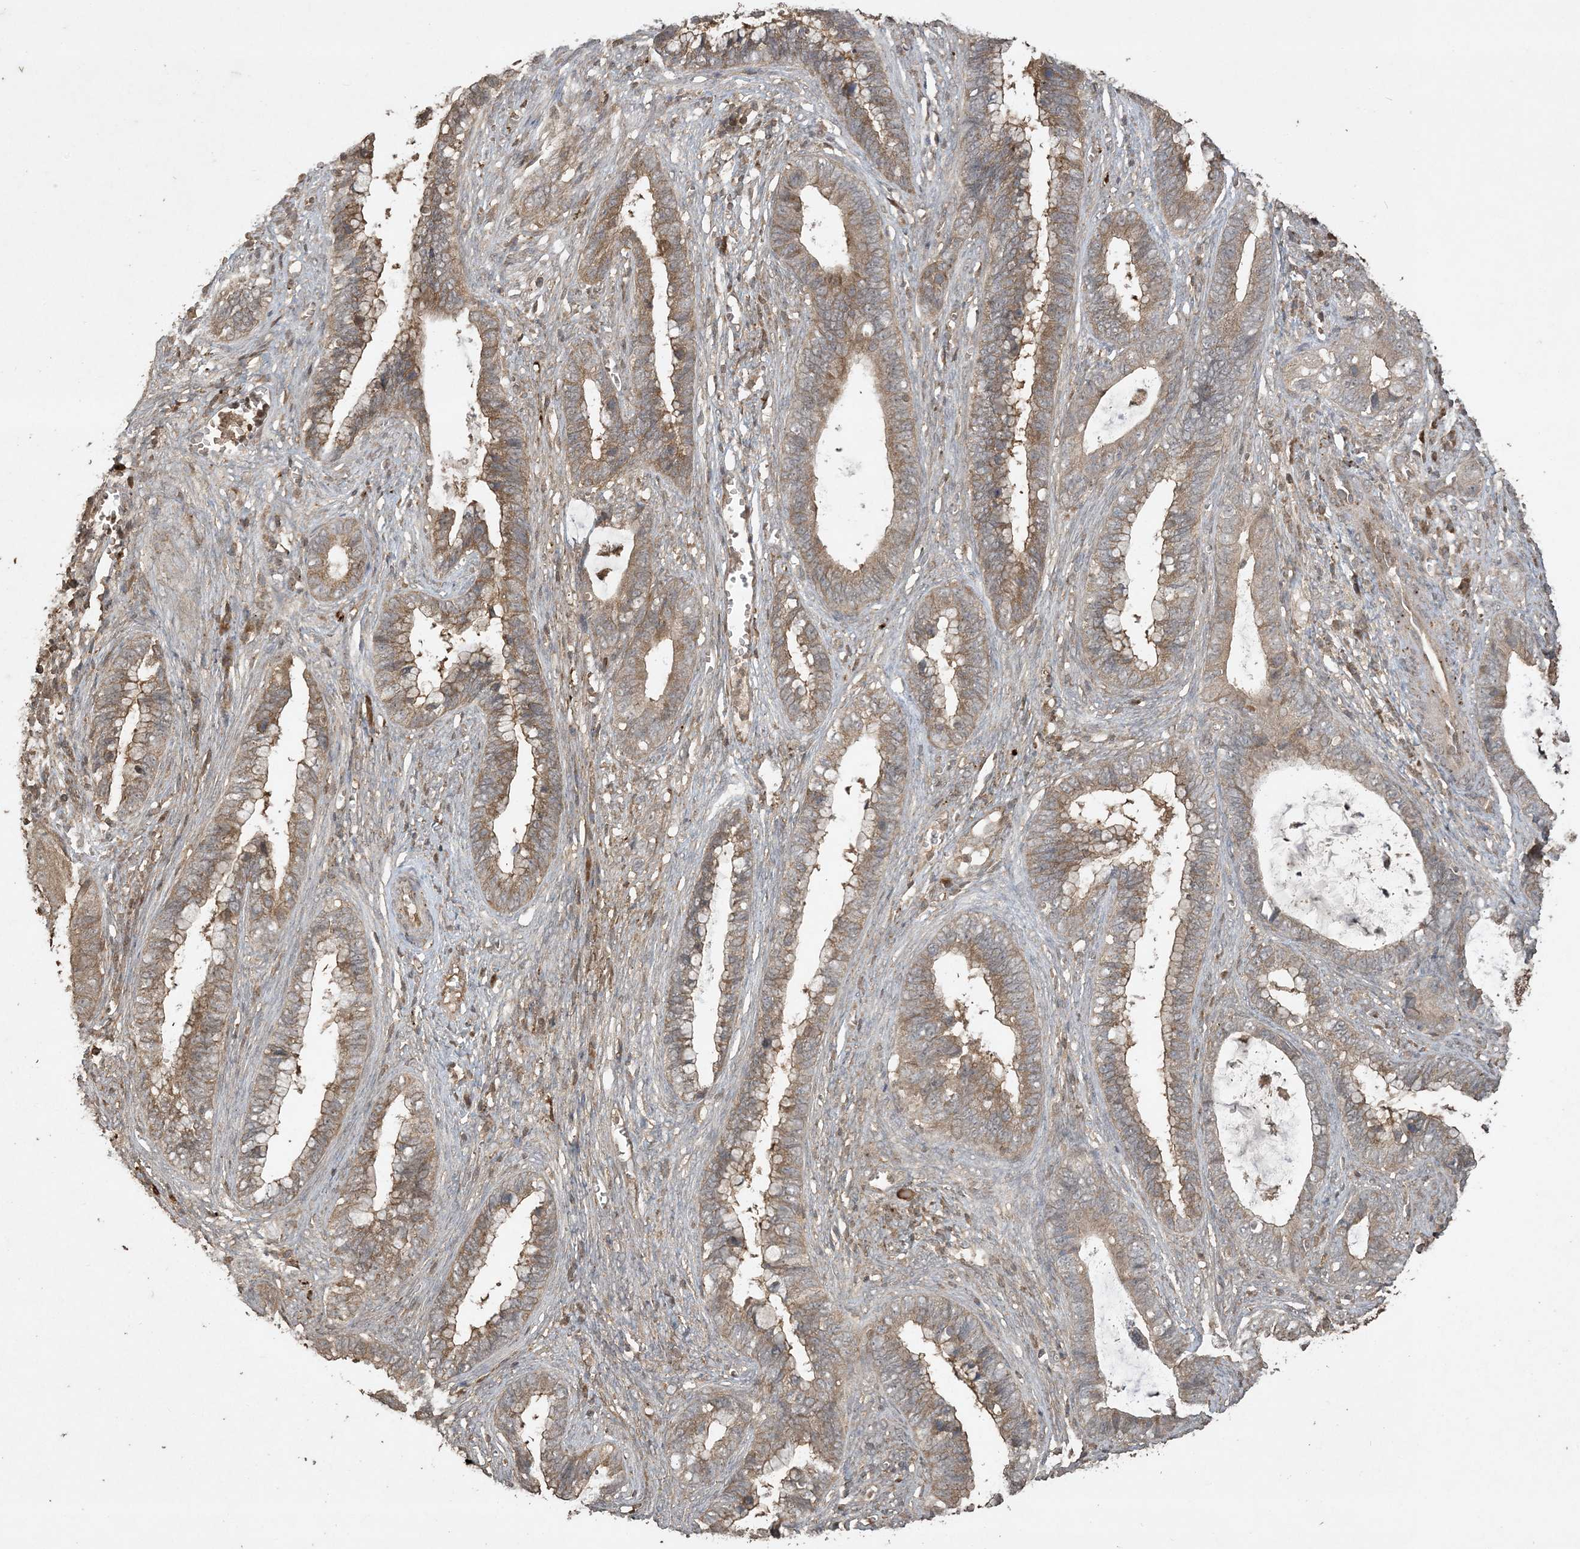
{"staining": {"intensity": "moderate", "quantity": ">75%", "location": "cytoplasmic/membranous"}, "tissue": "cervical cancer", "cell_type": "Tumor cells", "image_type": "cancer", "snomed": [{"axis": "morphology", "description": "Adenocarcinoma, NOS"}, {"axis": "topography", "description": "Cervix"}], "caption": "Immunohistochemistry (IHC) photomicrograph of neoplastic tissue: human adenocarcinoma (cervical) stained using immunohistochemistry demonstrates medium levels of moderate protein expression localized specifically in the cytoplasmic/membranous of tumor cells, appearing as a cytoplasmic/membranous brown color.", "gene": "EFCAB8", "patient": {"sex": "female", "age": 44}}